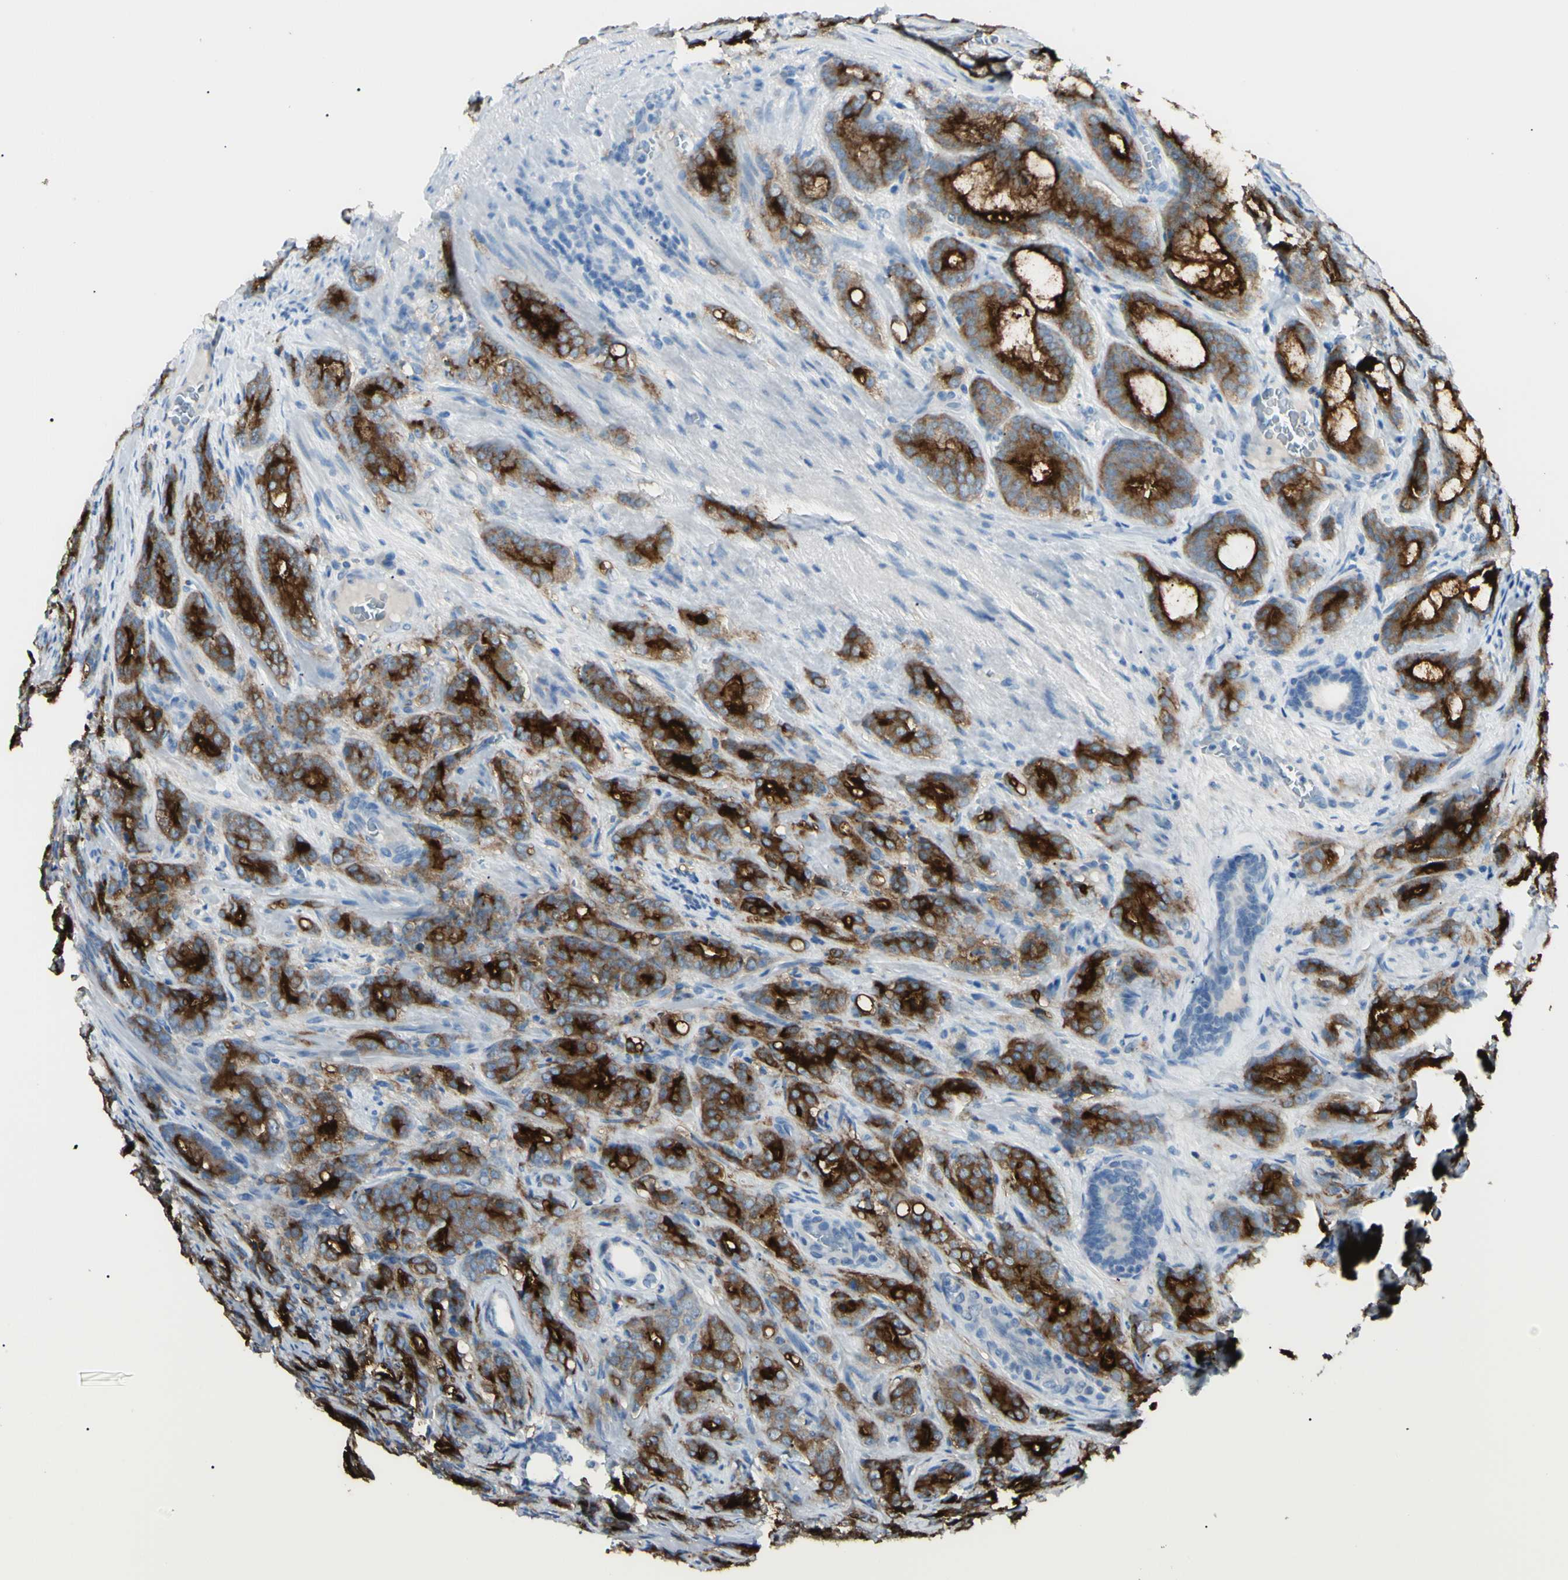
{"staining": {"intensity": "strong", "quantity": ">75%", "location": "cytoplasmic/membranous"}, "tissue": "prostate cancer", "cell_type": "Tumor cells", "image_type": "cancer", "snomed": [{"axis": "morphology", "description": "Adenocarcinoma, High grade"}, {"axis": "topography", "description": "Prostate"}], "caption": "Immunohistochemical staining of prostate adenocarcinoma (high-grade) exhibits high levels of strong cytoplasmic/membranous protein positivity in about >75% of tumor cells. Immunohistochemistry stains the protein in brown and the nuclei are stained blue.", "gene": "FOLH1", "patient": {"sex": "male", "age": 64}}